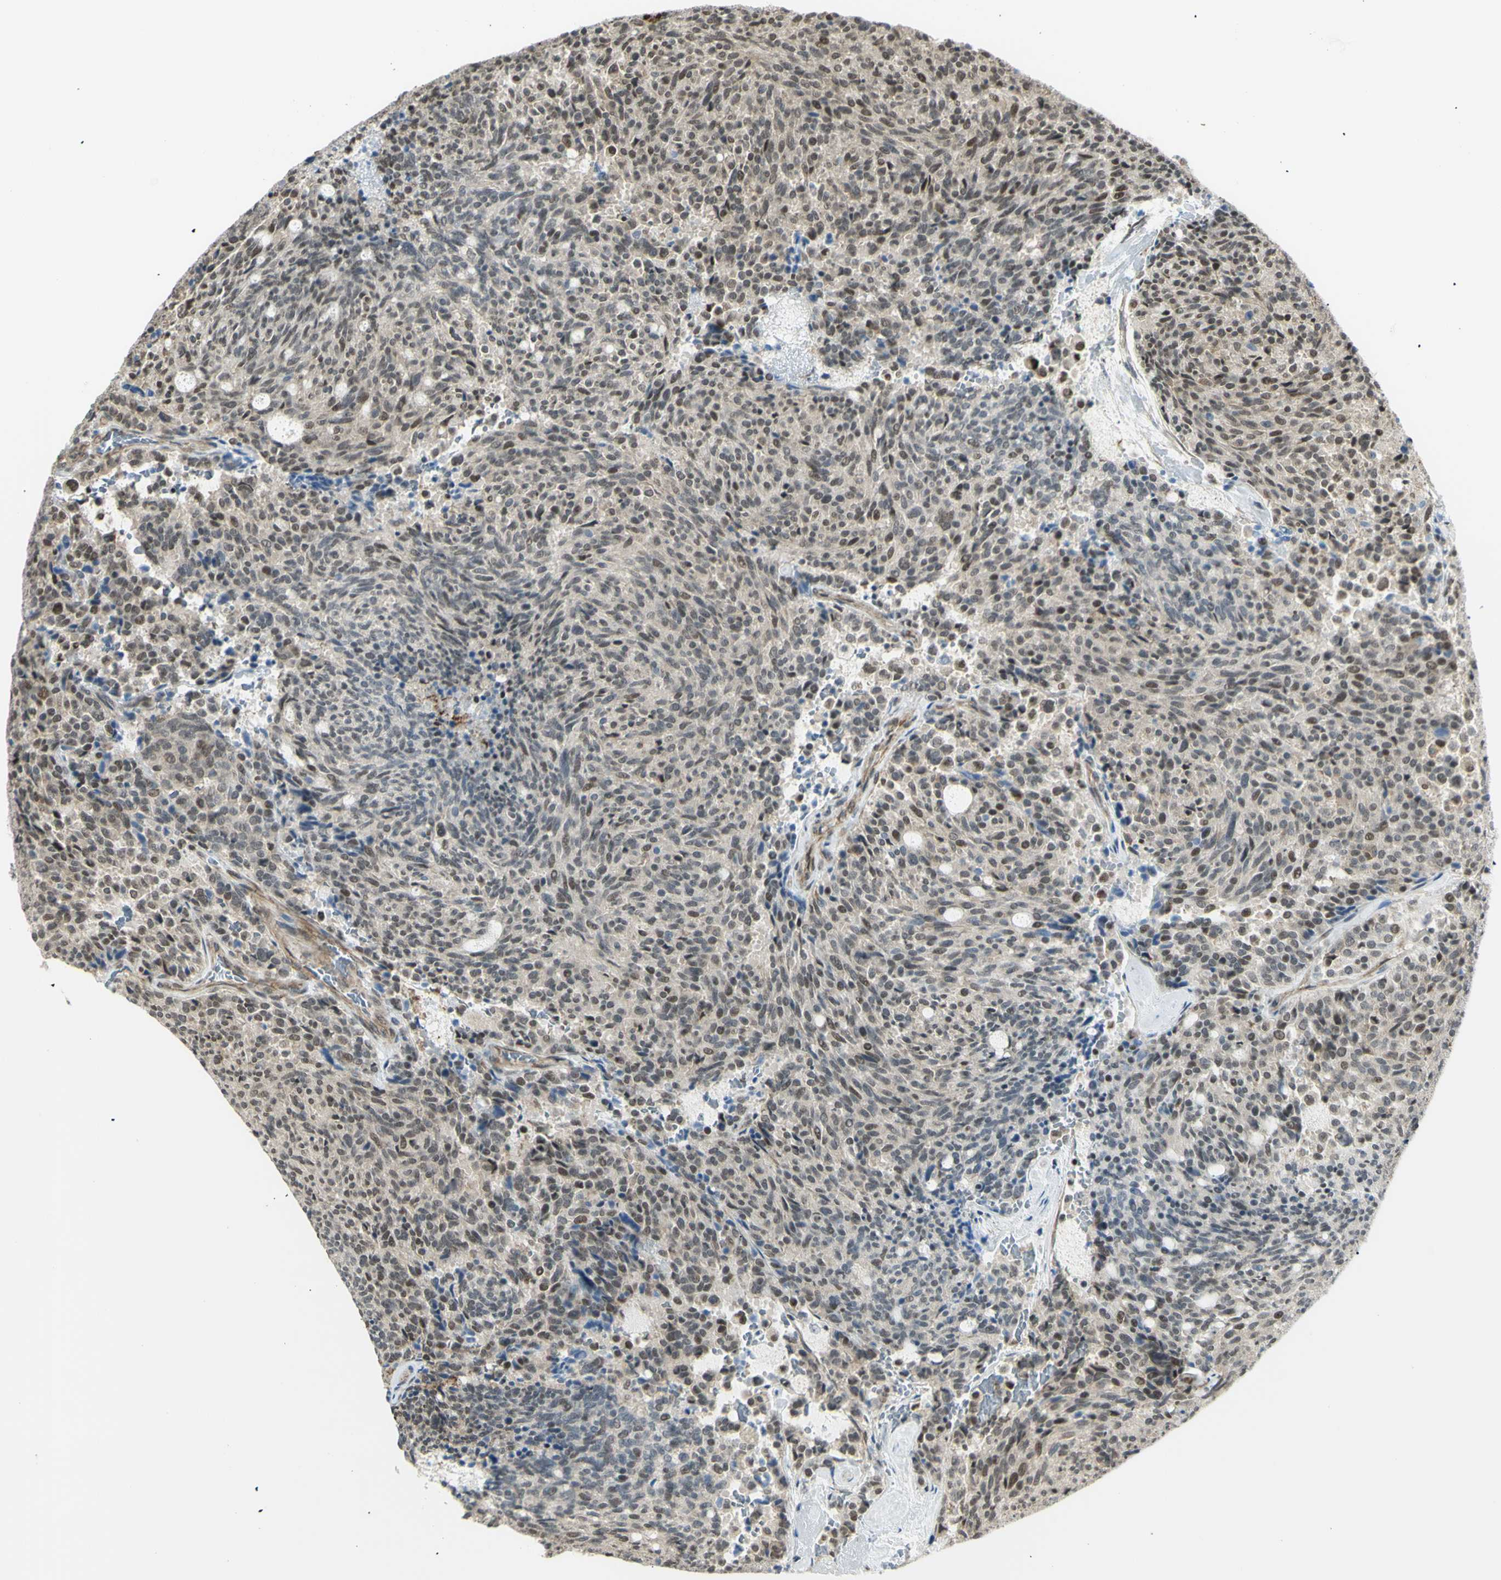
{"staining": {"intensity": "weak", "quantity": "25%-75%", "location": "nuclear"}, "tissue": "carcinoid", "cell_type": "Tumor cells", "image_type": "cancer", "snomed": [{"axis": "morphology", "description": "Carcinoid, malignant, NOS"}, {"axis": "topography", "description": "Pancreas"}], "caption": "This histopathology image reveals malignant carcinoid stained with IHC to label a protein in brown. The nuclear of tumor cells show weak positivity for the protein. Nuclei are counter-stained blue.", "gene": "ZMYM6", "patient": {"sex": "female", "age": 54}}